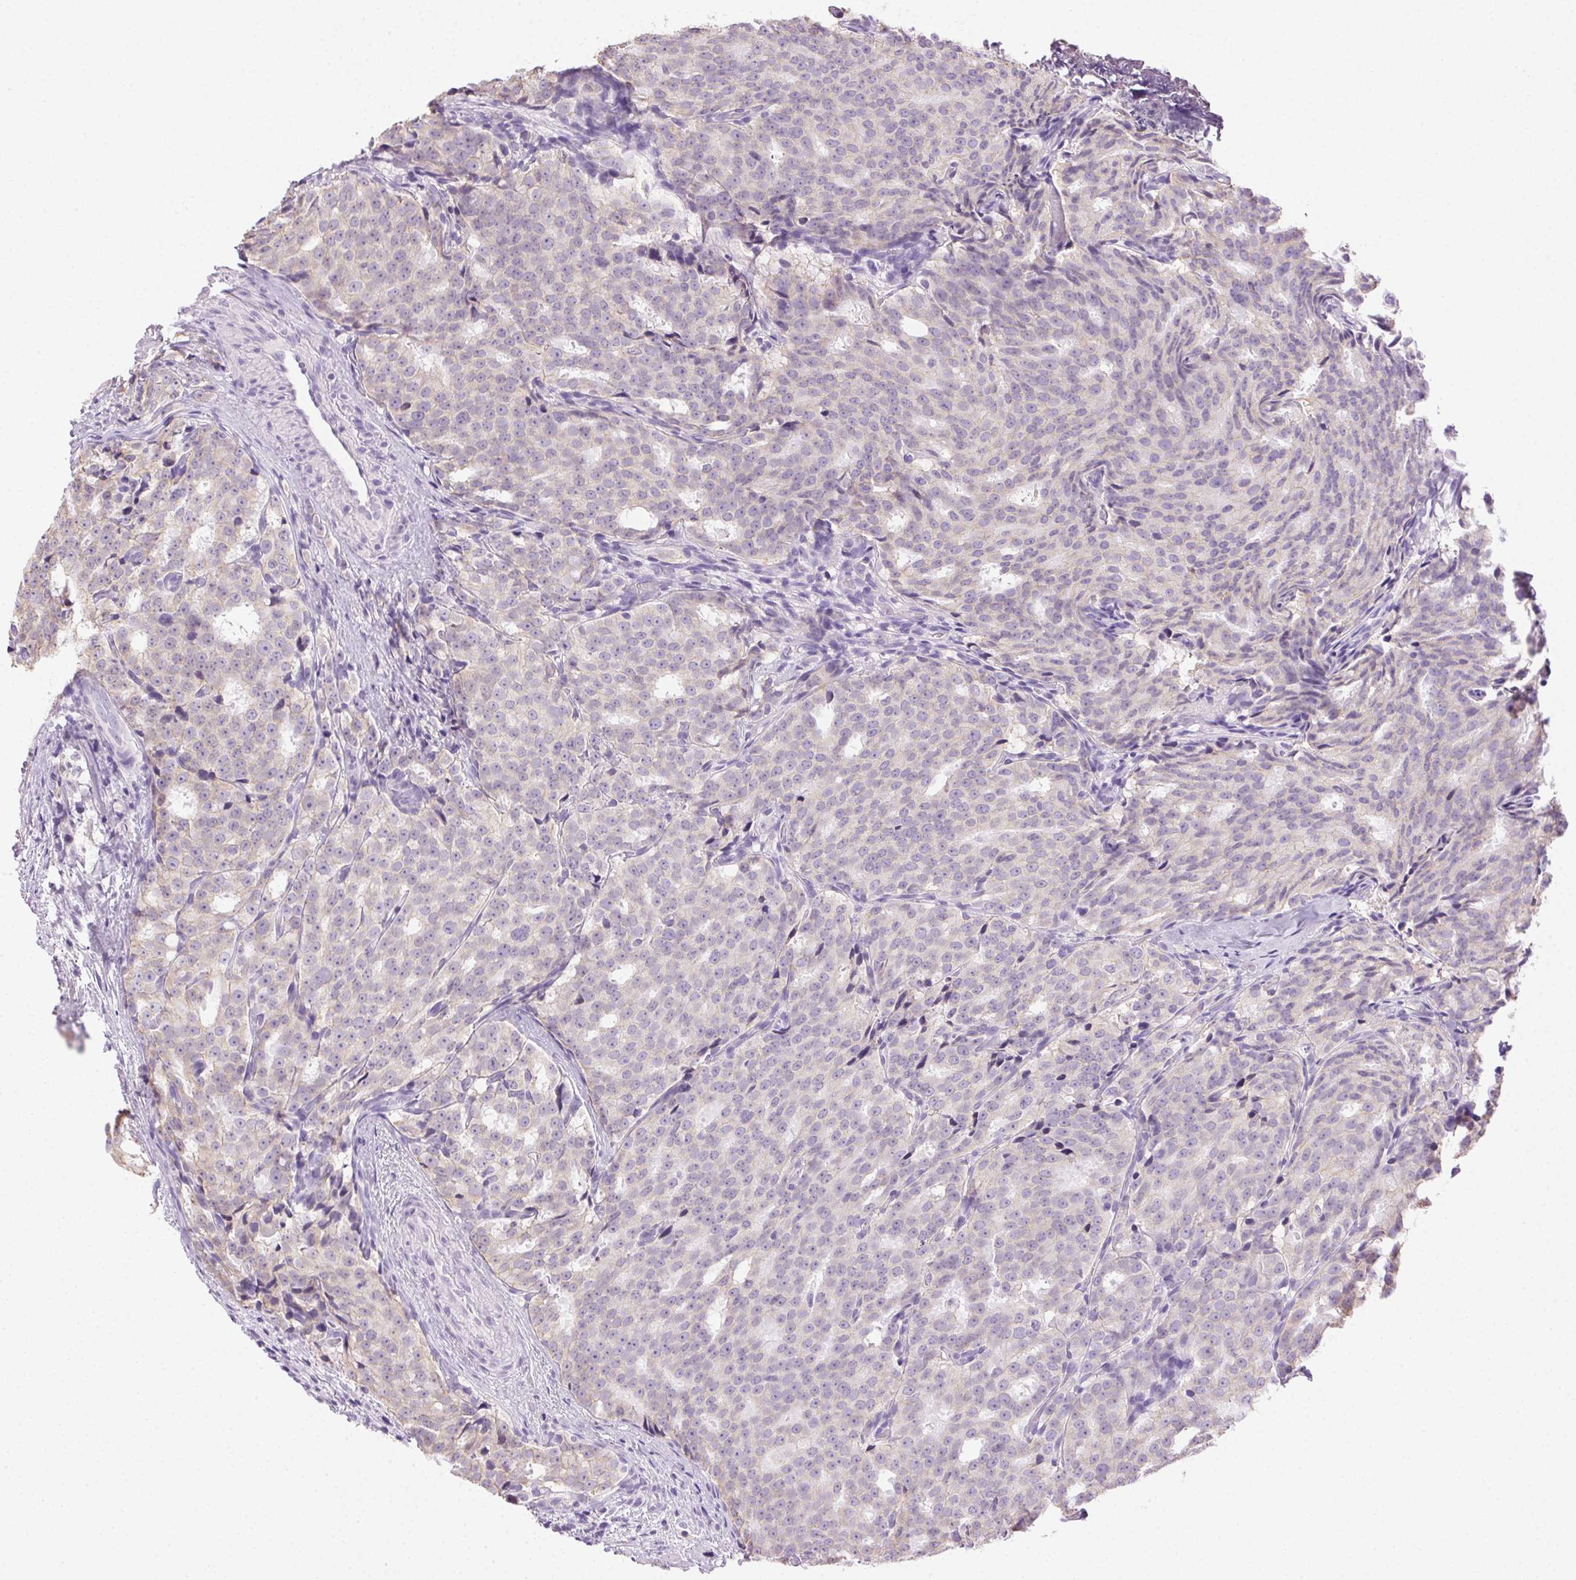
{"staining": {"intensity": "negative", "quantity": "none", "location": "none"}, "tissue": "prostate cancer", "cell_type": "Tumor cells", "image_type": "cancer", "snomed": [{"axis": "morphology", "description": "Adenocarcinoma, High grade"}, {"axis": "topography", "description": "Prostate"}], "caption": "Immunohistochemistry (IHC) of human prostate cancer reveals no expression in tumor cells.", "gene": "CLDN10", "patient": {"sex": "male", "age": 53}}